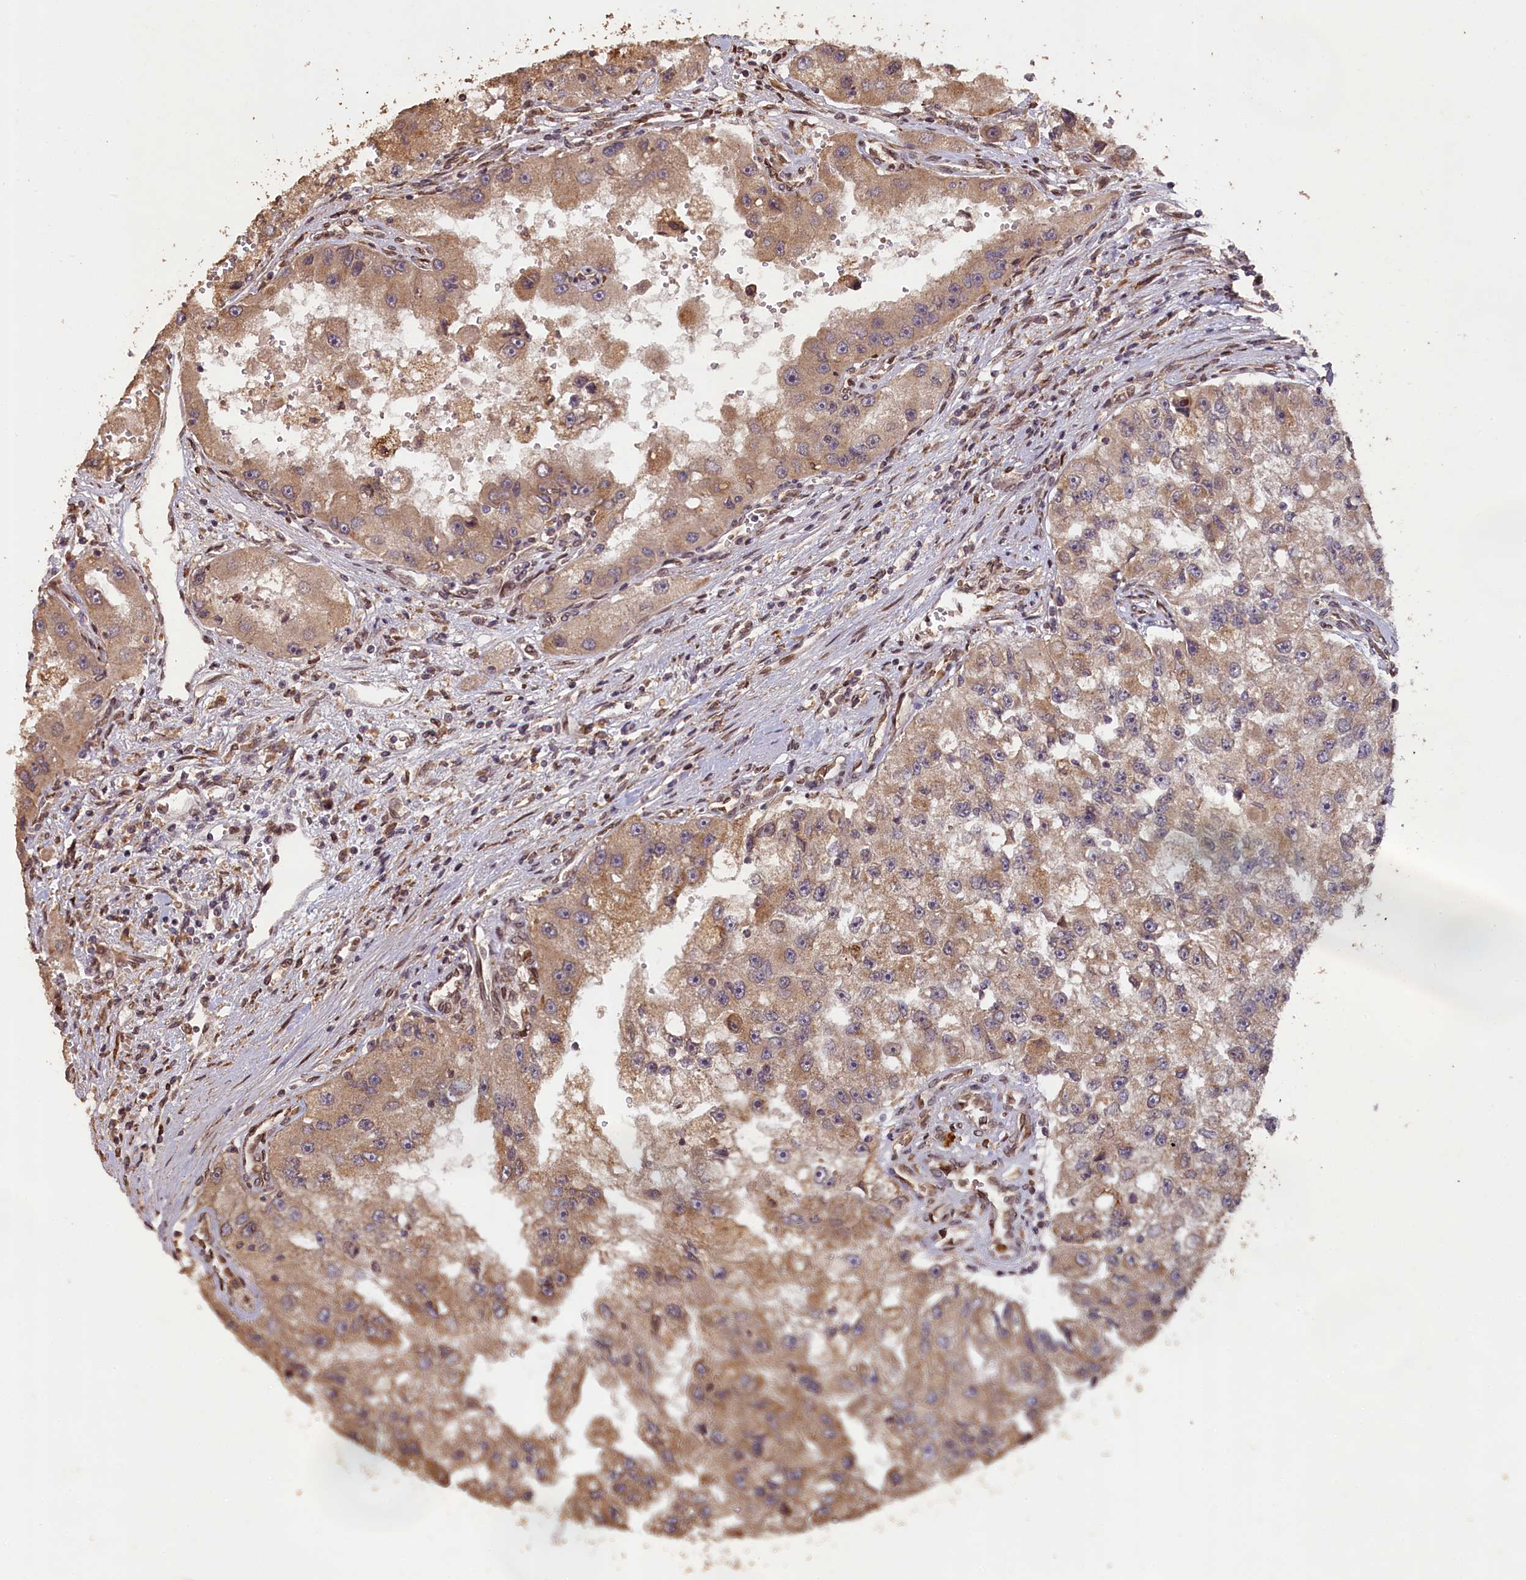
{"staining": {"intensity": "moderate", "quantity": ">75%", "location": "cytoplasmic/membranous"}, "tissue": "renal cancer", "cell_type": "Tumor cells", "image_type": "cancer", "snomed": [{"axis": "morphology", "description": "Adenocarcinoma, NOS"}, {"axis": "topography", "description": "Kidney"}], "caption": "Tumor cells demonstrate medium levels of moderate cytoplasmic/membranous expression in approximately >75% of cells in renal cancer. (DAB IHC with brightfield microscopy, high magnification).", "gene": "SLC38A7", "patient": {"sex": "male", "age": 63}}